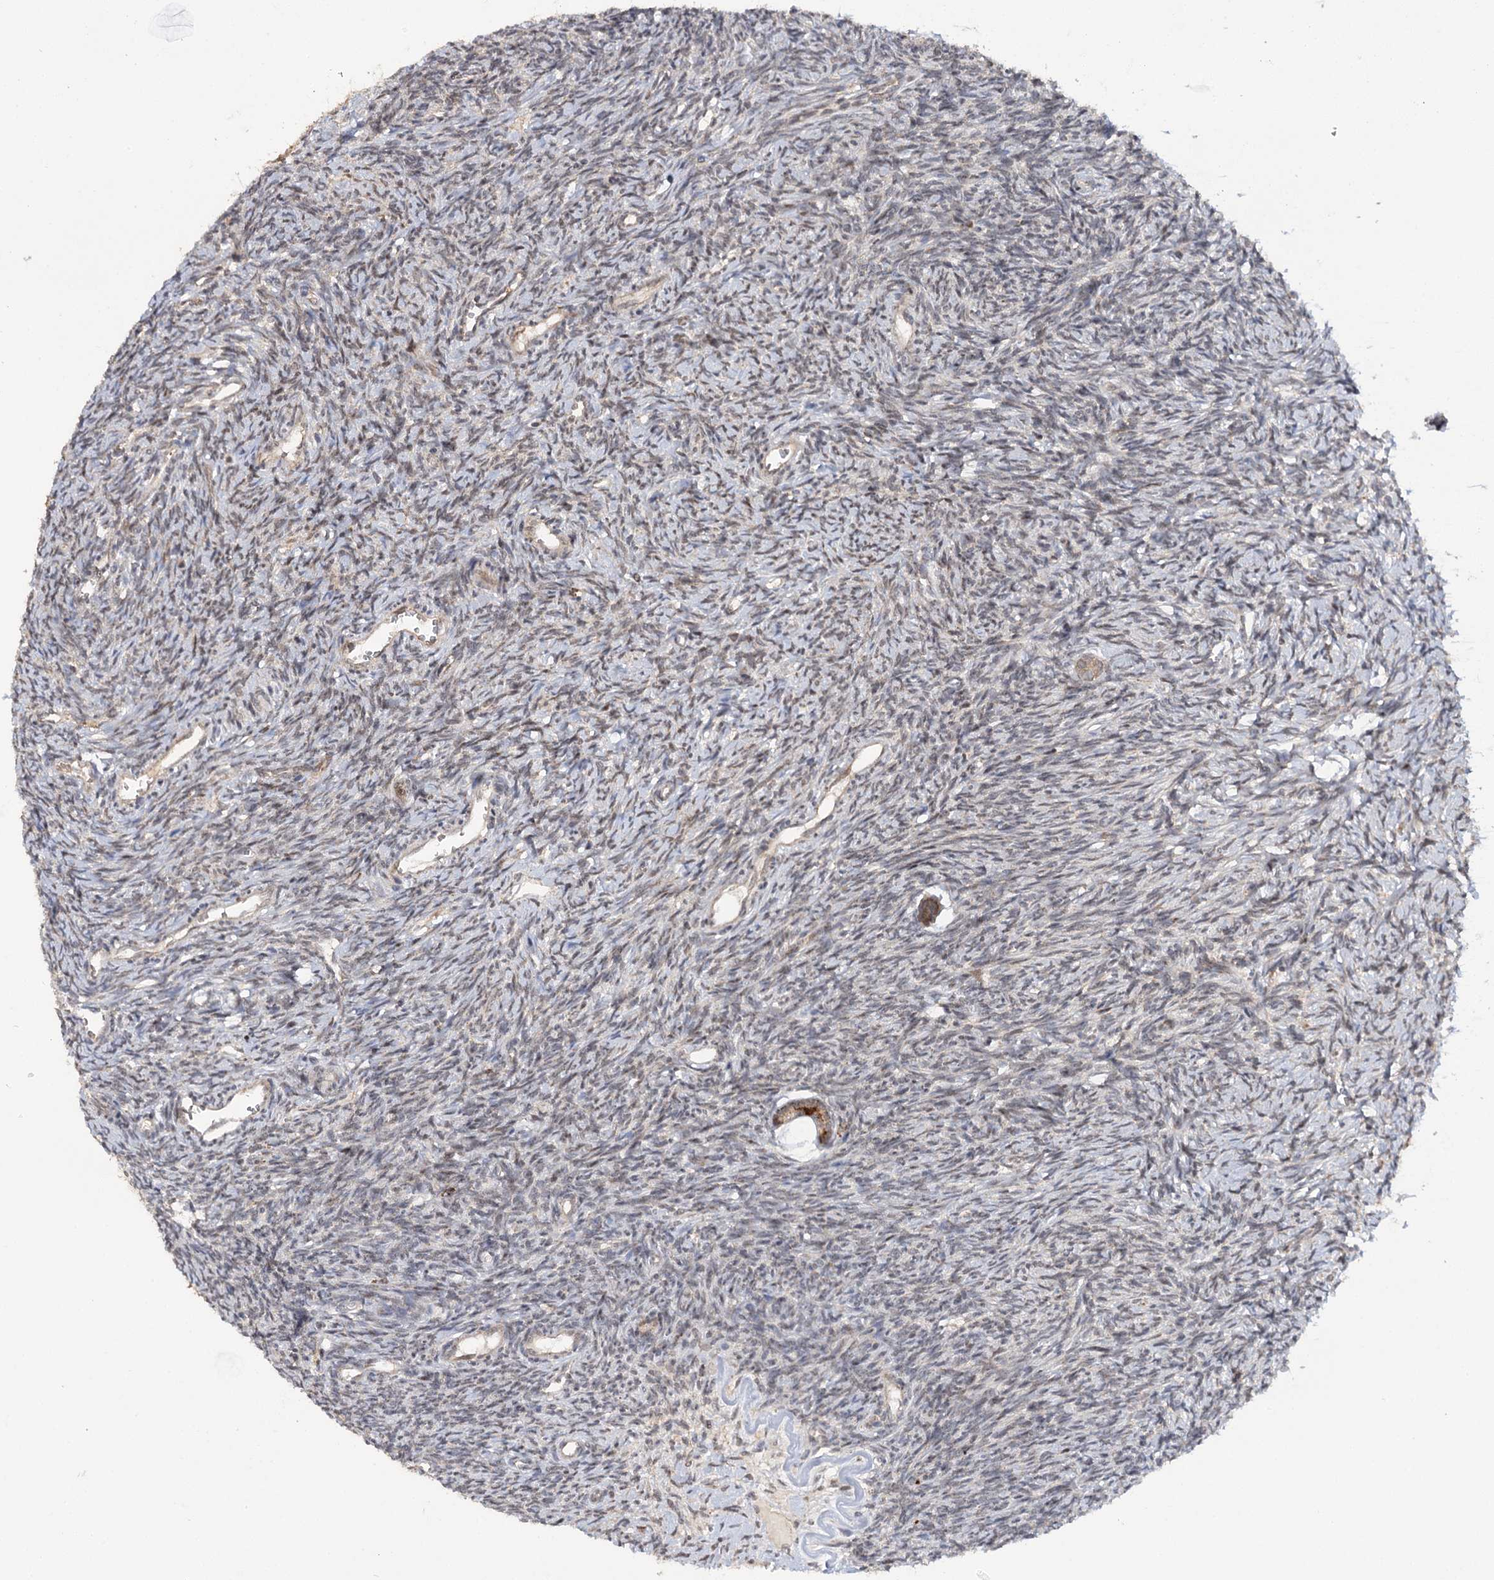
{"staining": {"intensity": "moderate", "quantity": ">75%", "location": "cytoplasmic/membranous"}, "tissue": "ovary", "cell_type": "Follicle cells", "image_type": "normal", "snomed": [{"axis": "morphology", "description": "Normal tissue, NOS"}, {"axis": "topography", "description": "Ovary"}], "caption": "Immunohistochemistry image of benign ovary: ovary stained using immunohistochemistry (IHC) demonstrates medium levels of moderate protein expression localized specifically in the cytoplasmic/membranous of follicle cells, appearing as a cytoplasmic/membranous brown color.", "gene": "ZNRF3", "patient": {"sex": "female", "age": 39}}